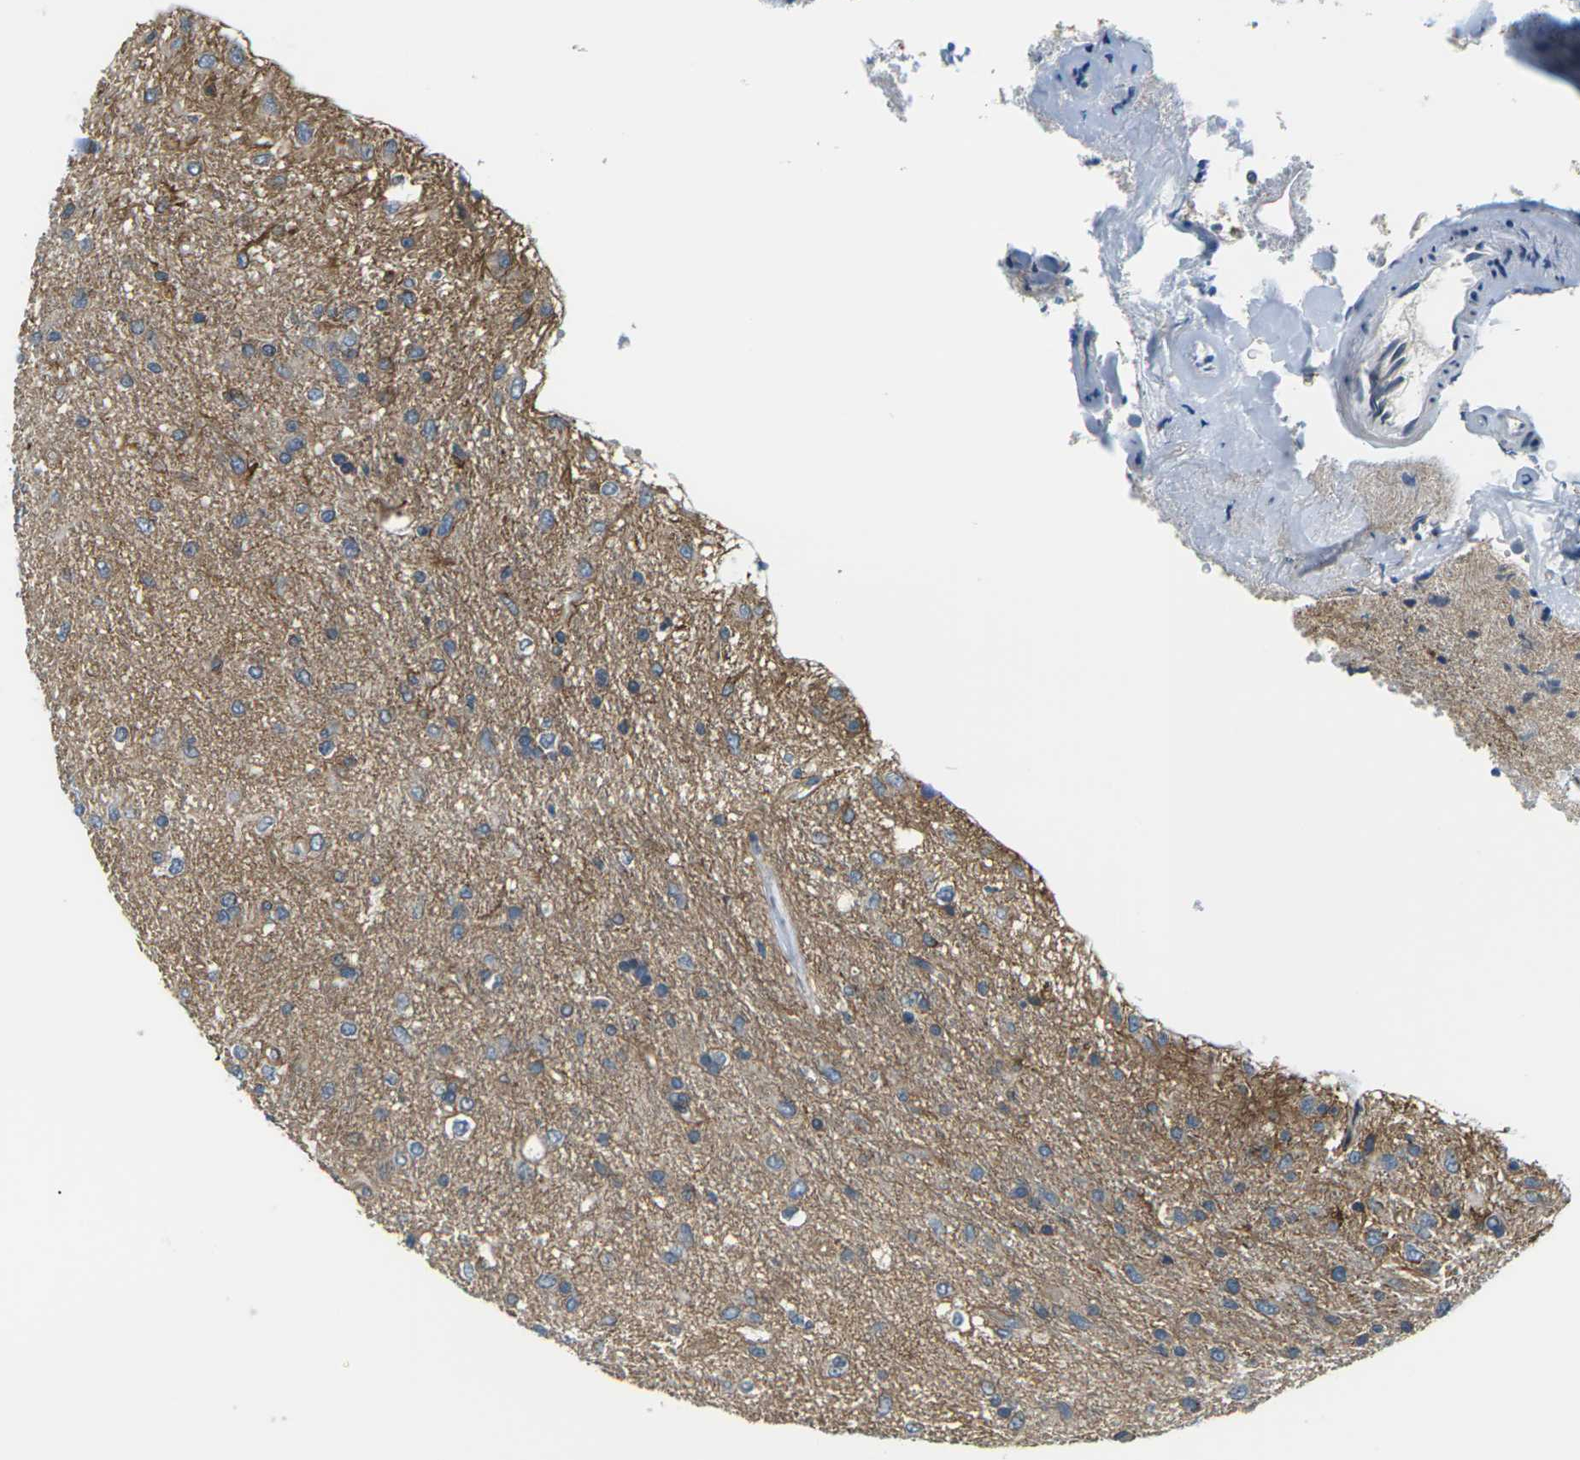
{"staining": {"intensity": "weak", "quantity": "25%-75%", "location": "cytoplasmic/membranous"}, "tissue": "glioma", "cell_type": "Tumor cells", "image_type": "cancer", "snomed": [{"axis": "morphology", "description": "Glioma, malignant, Low grade"}, {"axis": "topography", "description": "Brain"}], "caption": "Immunohistochemistry (IHC) of glioma exhibits low levels of weak cytoplasmic/membranous staining in approximately 25%-75% of tumor cells.", "gene": "SLC13A3", "patient": {"sex": "male", "age": 77}}